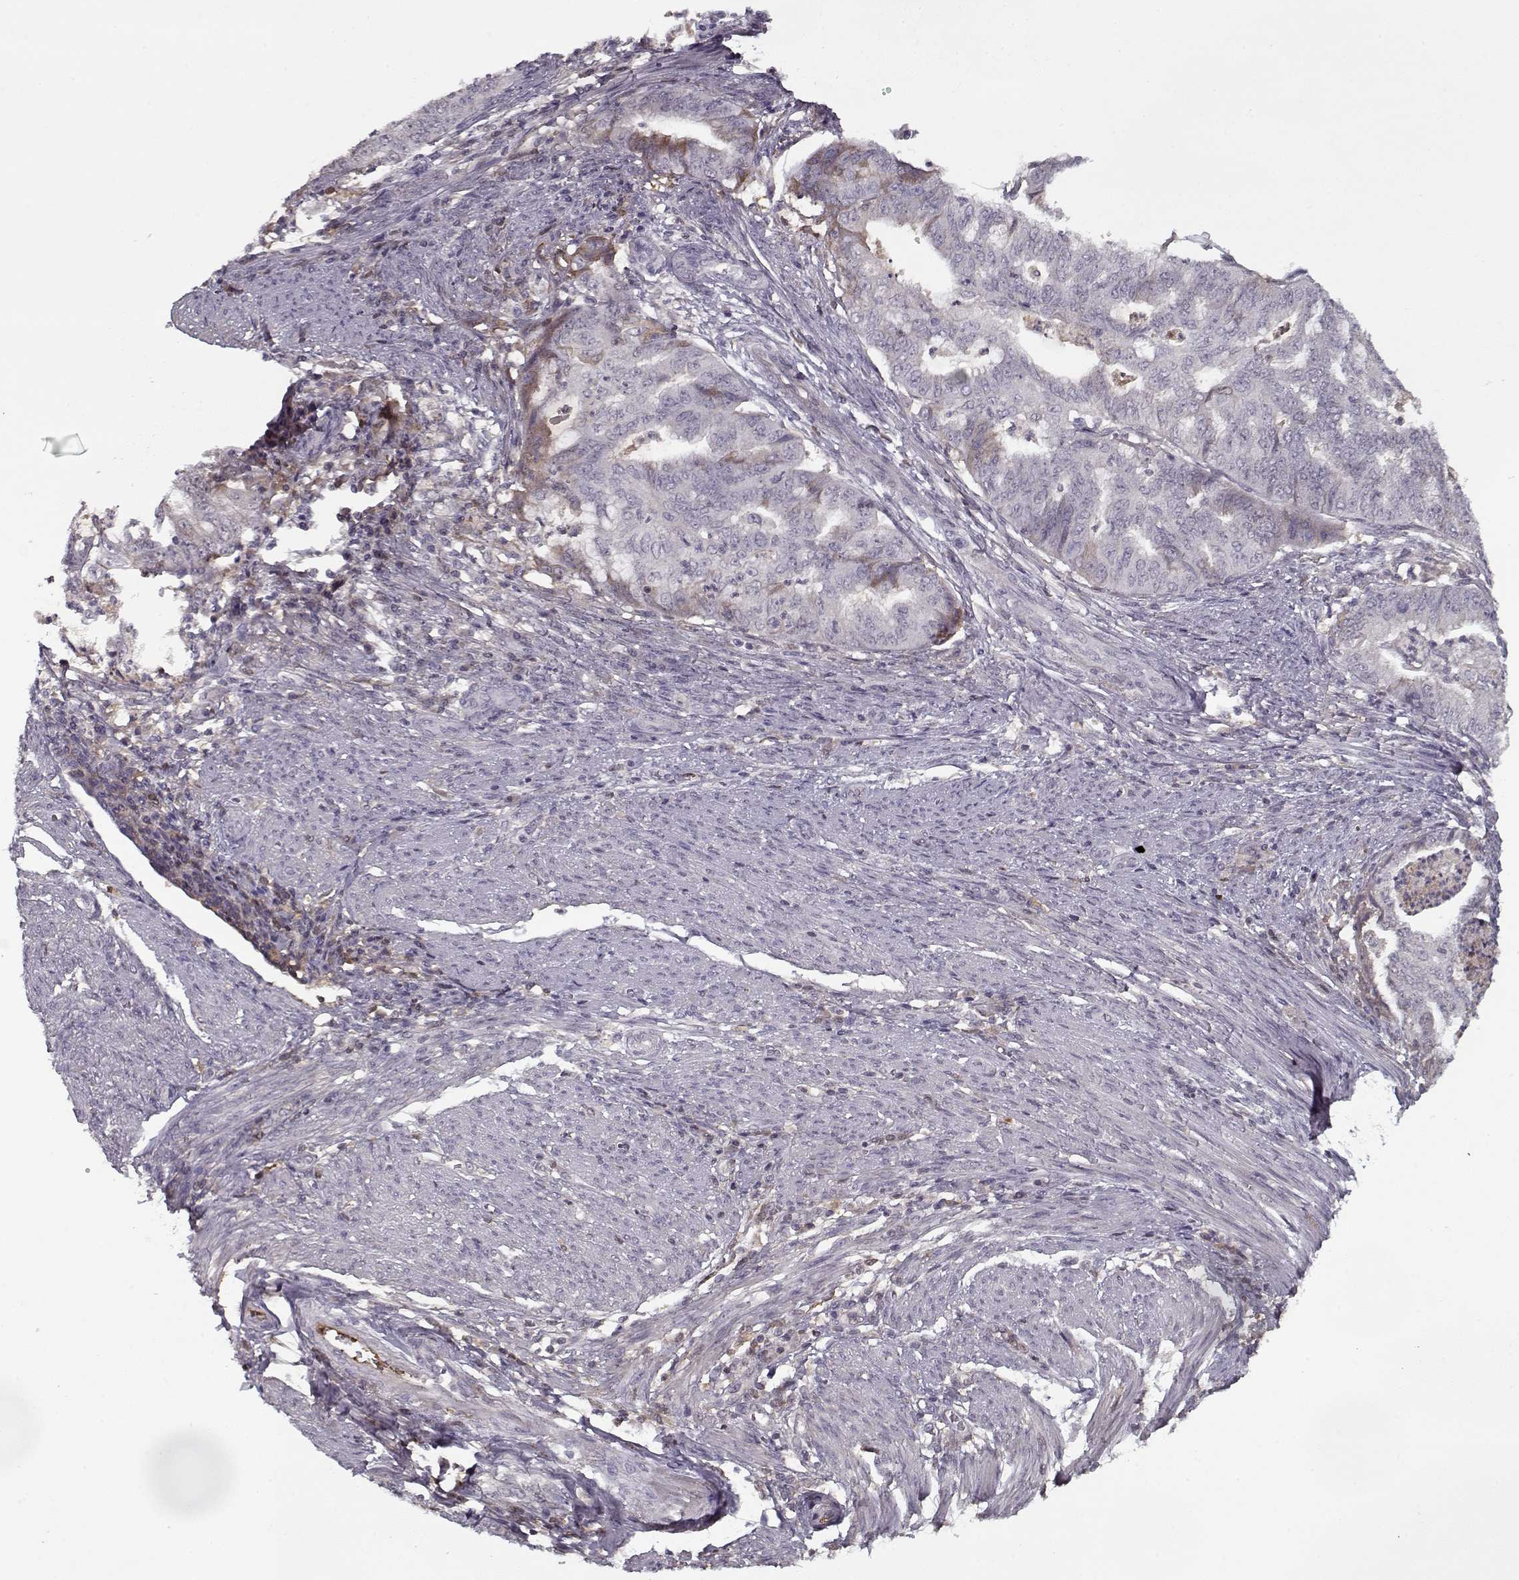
{"staining": {"intensity": "negative", "quantity": "none", "location": "none"}, "tissue": "endometrial cancer", "cell_type": "Tumor cells", "image_type": "cancer", "snomed": [{"axis": "morphology", "description": "Adenocarcinoma, NOS"}, {"axis": "topography", "description": "Endometrium"}], "caption": "Endometrial cancer was stained to show a protein in brown. There is no significant staining in tumor cells.", "gene": "AFM", "patient": {"sex": "female", "age": 79}}